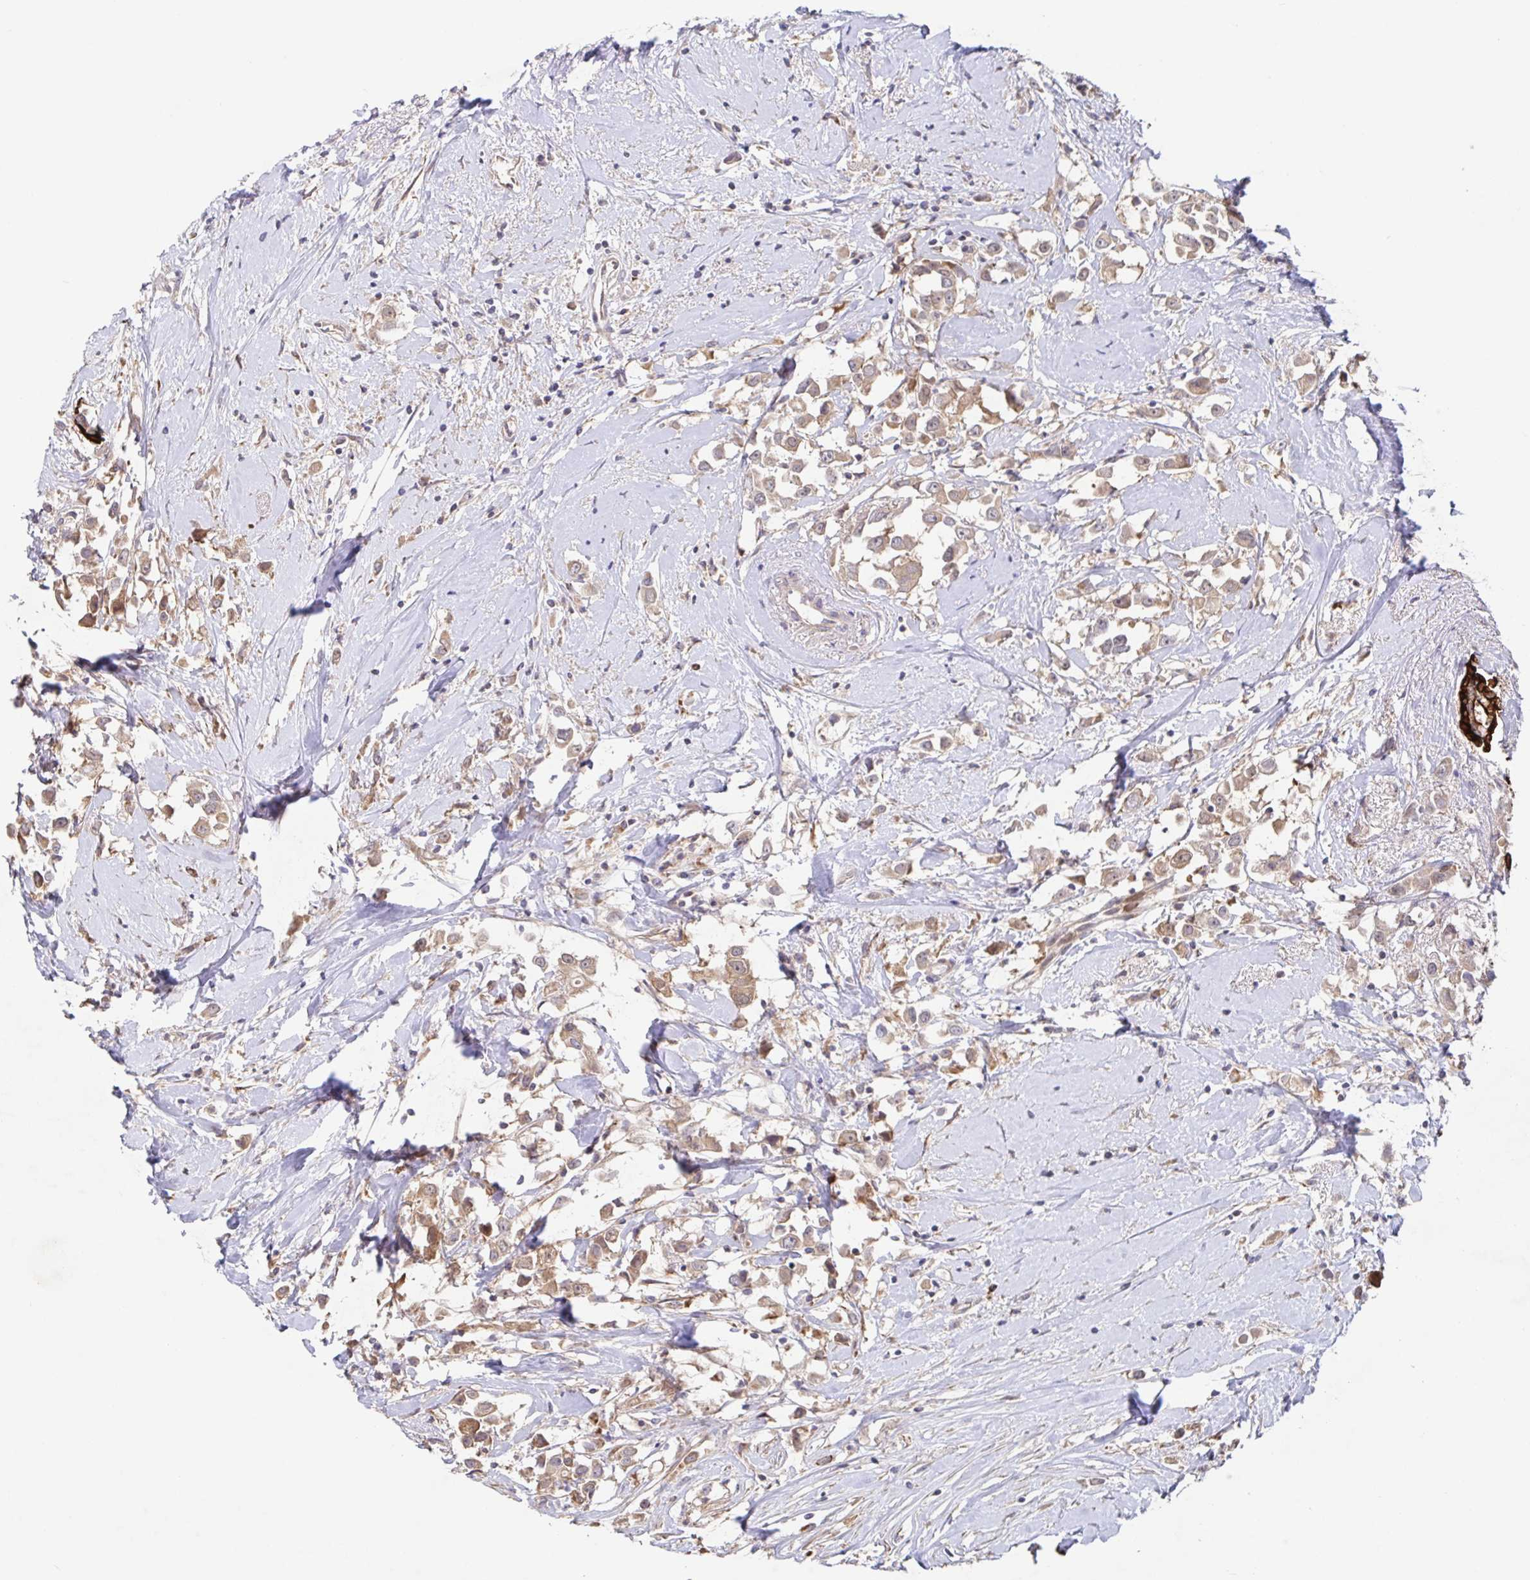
{"staining": {"intensity": "weak", "quantity": ">75%", "location": "cytoplasmic/membranous"}, "tissue": "breast cancer", "cell_type": "Tumor cells", "image_type": "cancer", "snomed": [{"axis": "morphology", "description": "Duct carcinoma"}, {"axis": "topography", "description": "Breast"}], "caption": "Protein analysis of breast cancer tissue shows weak cytoplasmic/membranous staining in about >75% of tumor cells.", "gene": "AACS", "patient": {"sex": "female", "age": 61}}